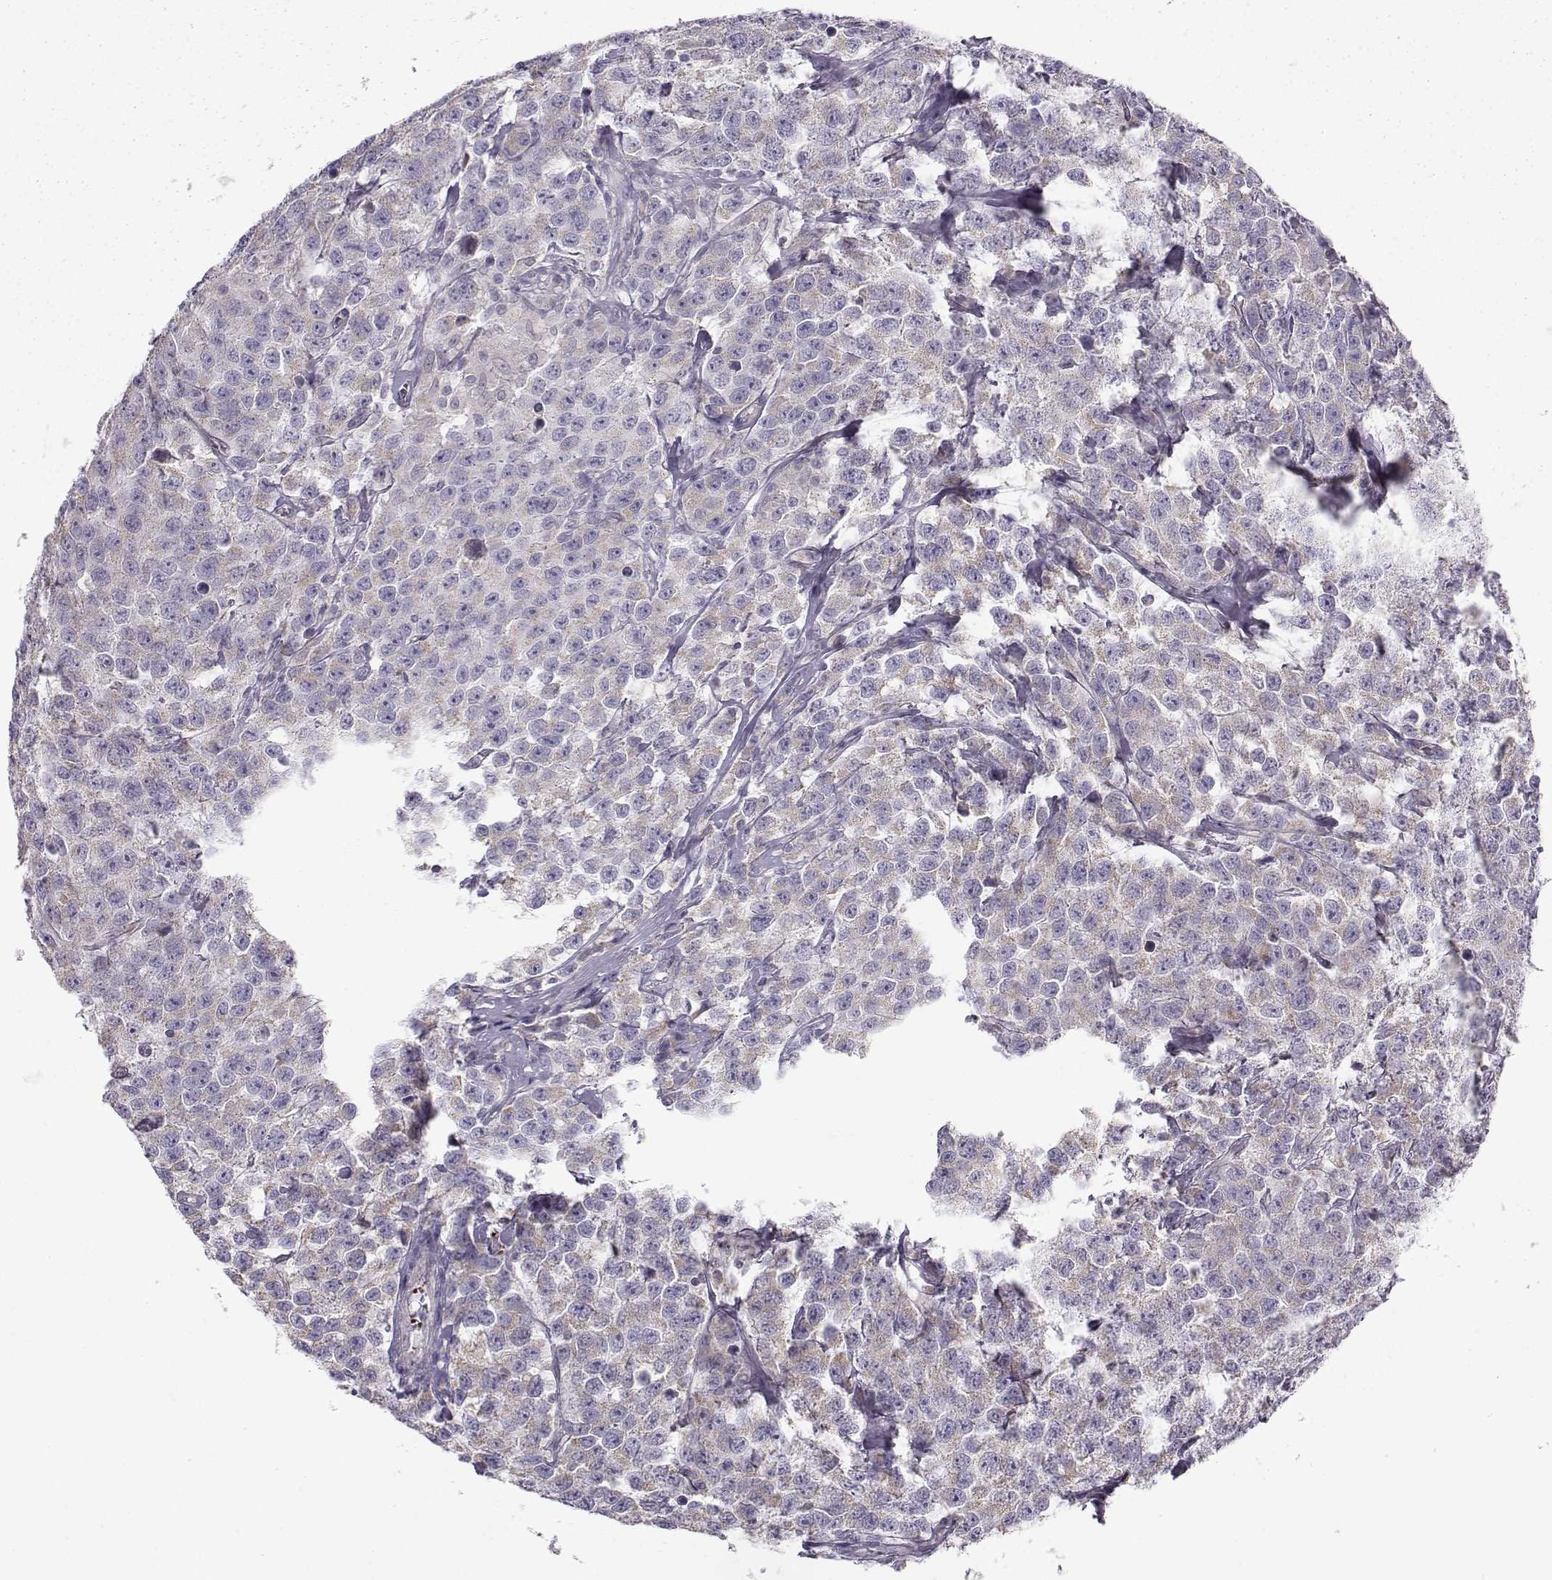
{"staining": {"intensity": "negative", "quantity": "none", "location": "none"}, "tissue": "testis cancer", "cell_type": "Tumor cells", "image_type": "cancer", "snomed": [{"axis": "morphology", "description": "Seminoma, NOS"}, {"axis": "topography", "description": "Testis"}], "caption": "An image of seminoma (testis) stained for a protein displays no brown staining in tumor cells.", "gene": "KLF17", "patient": {"sex": "male", "age": 59}}